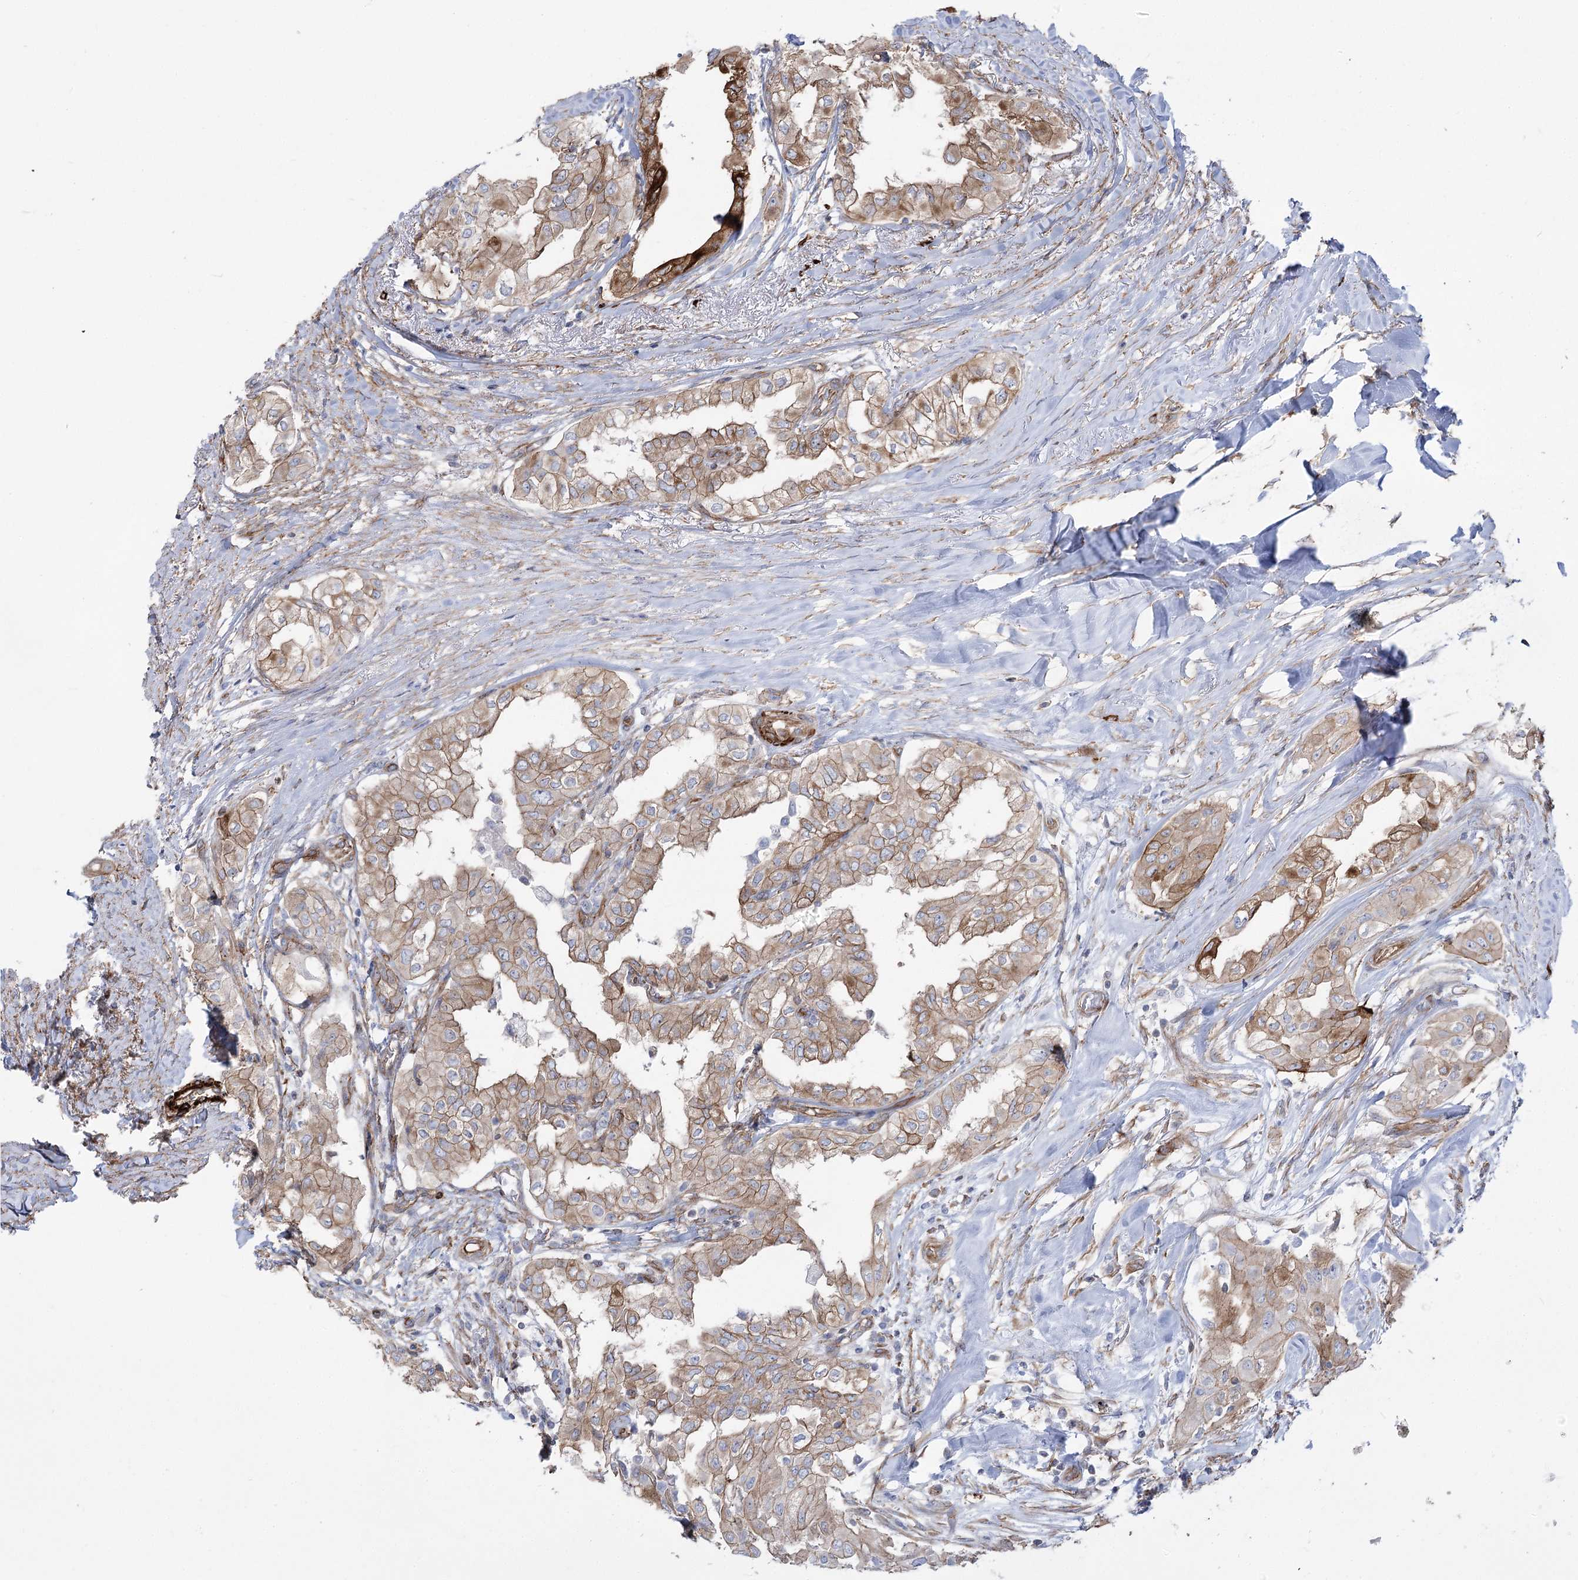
{"staining": {"intensity": "moderate", "quantity": ">75%", "location": "cytoplasmic/membranous"}, "tissue": "thyroid cancer", "cell_type": "Tumor cells", "image_type": "cancer", "snomed": [{"axis": "morphology", "description": "Papillary adenocarcinoma, NOS"}, {"axis": "topography", "description": "Thyroid gland"}], "caption": "Thyroid papillary adenocarcinoma was stained to show a protein in brown. There is medium levels of moderate cytoplasmic/membranous staining in about >75% of tumor cells. The staining is performed using DAB (3,3'-diaminobenzidine) brown chromogen to label protein expression. The nuclei are counter-stained blue using hematoxylin.", "gene": "PLEKHA5", "patient": {"sex": "female", "age": 59}}